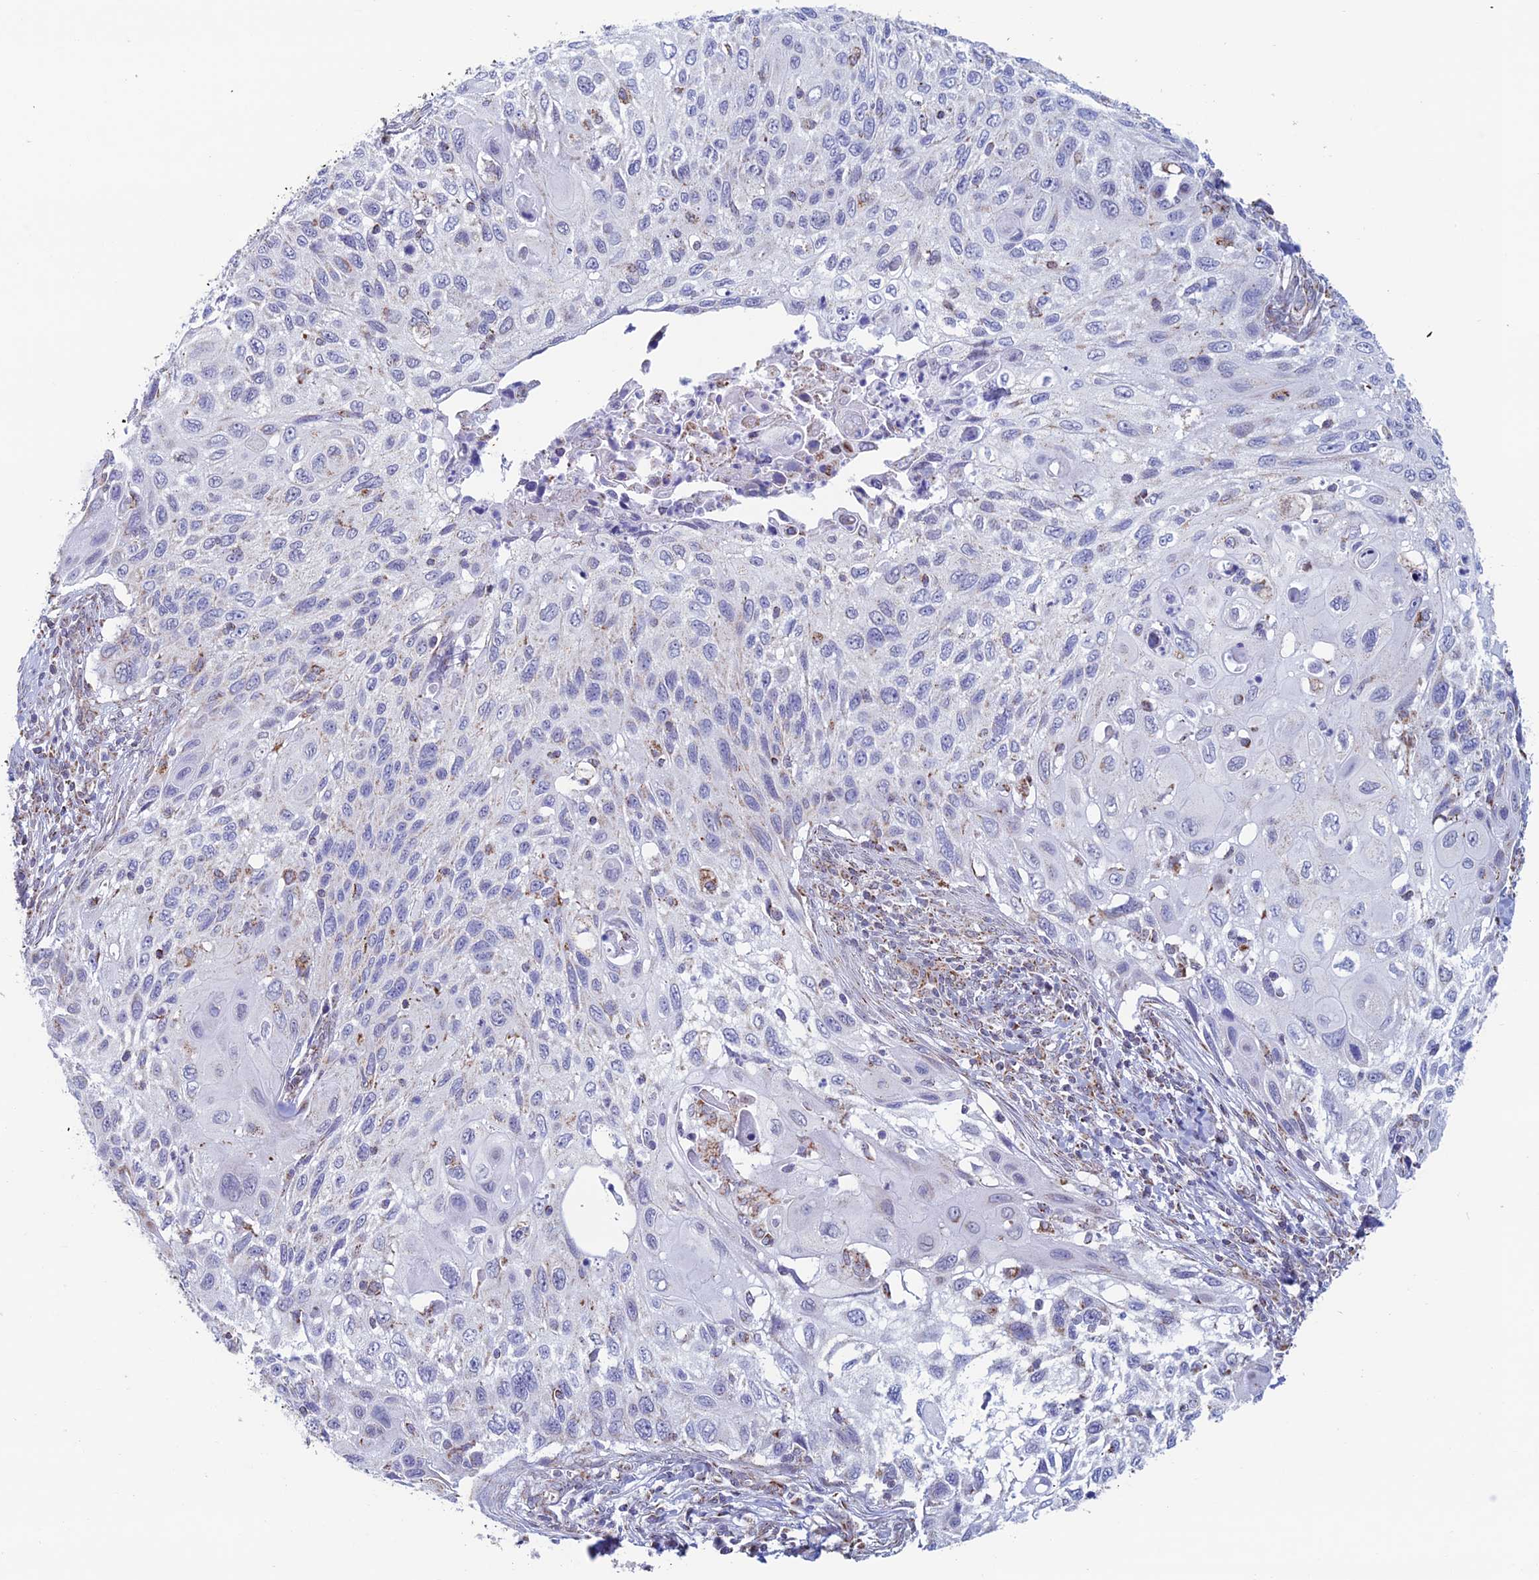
{"staining": {"intensity": "negative", "quantity": "none", "location": "none"}, "tissue": "cervical cancer", "cell_type": "Tumor cells", "image_type": "cancer", "snomed": [{"axis": "morphology", "description": "Squamous cell carcinoma, NOS"}, {"axis": "topography", "description": "Cervix"}], "caption": "Immunohistochemical staining of cervical cancer demonstrates no significant positivity in tumor cells.", "gene": "ZNG1B", "patient": {"sex": "female", "age": 70}}